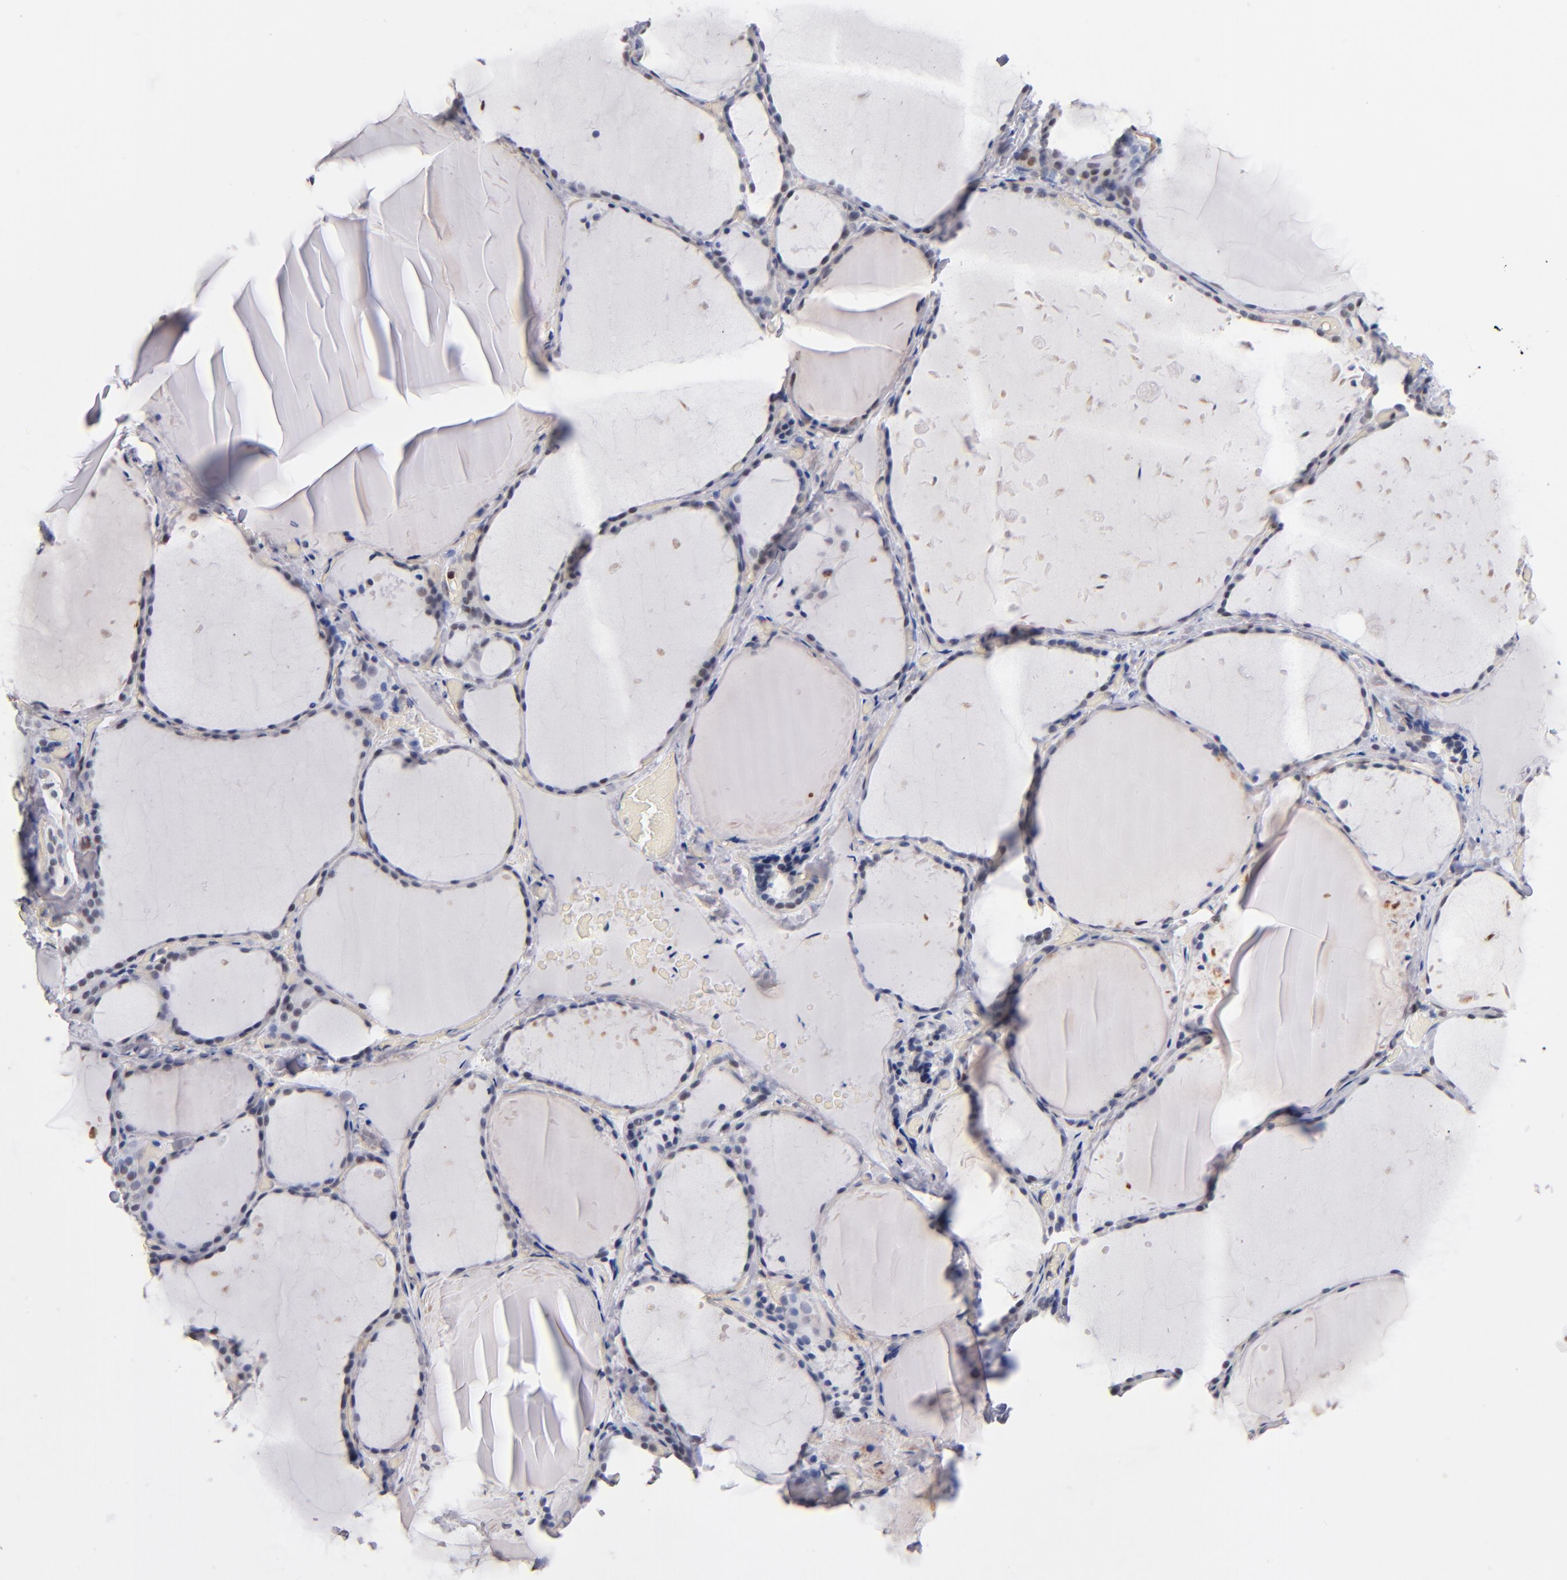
{"staining": {"intensity": "strong", "quantity": "25%-75%", "location": "nuclear"}, "tissue": "thyroid gland", "cell_type": "Glandular cells", "image_type": "normal", "snomed": [{"axis": "morphology", "description": "Normal tissue, NOS"}, {"axis": "topography", "description": "Thyroid gland"}], "caption": "Unremarkable thyroid gland was stained to show a protein in brown. There is high levels of strong nuclear staining in approximately 25%-75% of glandular cells. Nuclei are stained in blue.", "gene": "MN1", "patient": {"sex": "female", "age": 22}}